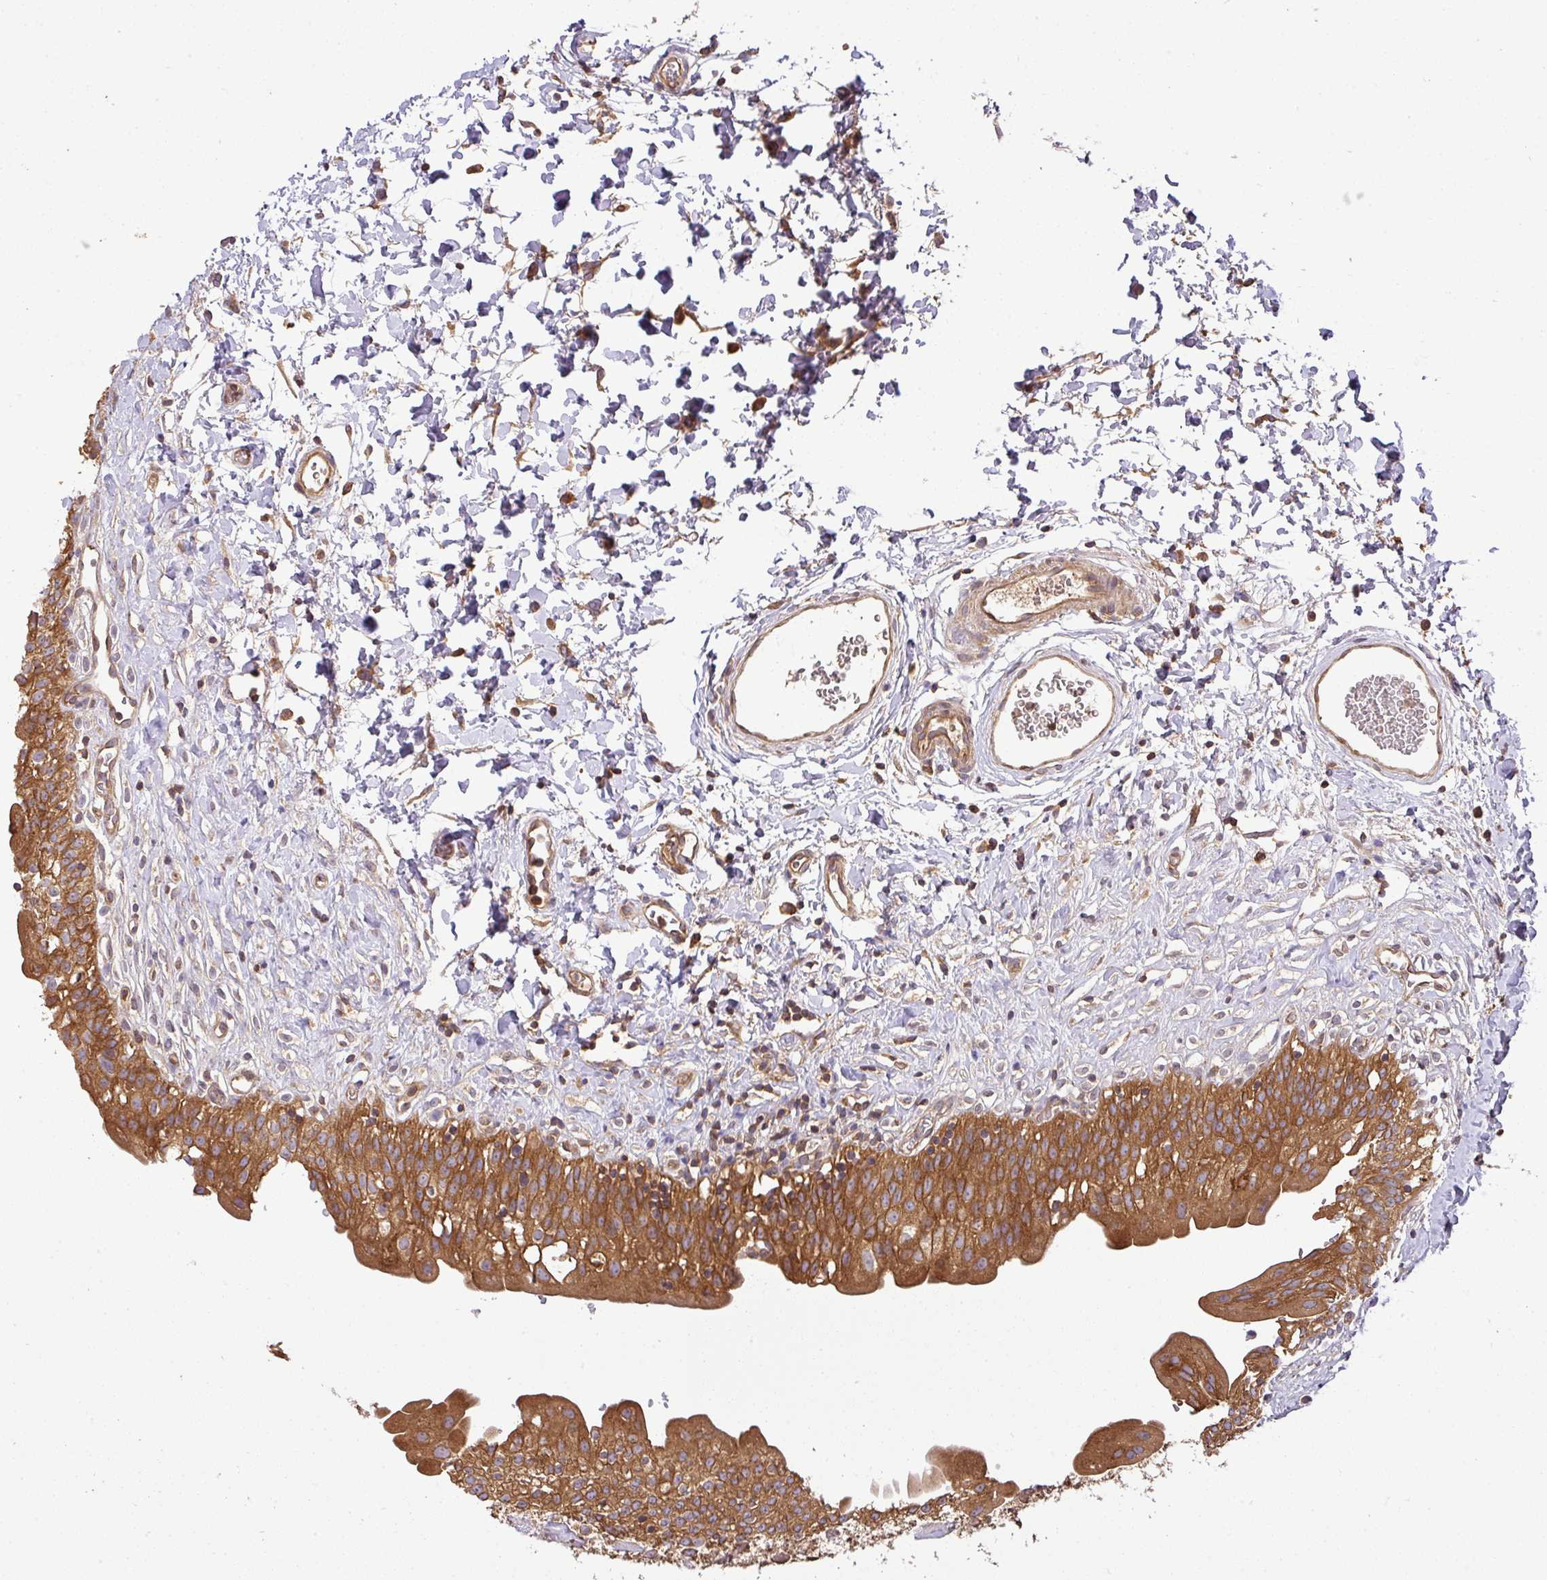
{"staining": {"intensity": "strong", "quantity": ">75%", "location": "cytoplasmic/membranous"}, "tissue": "urinary bladder", "cell_type": "Urothelial cells", "image_type": "normal", "snomed": [{"axis": "morphology", "description": "Normal tissue, NOS"}, {"axis": "topography", "description": "Urinary bladder"}], "caption": "IHC micrograph of normal urinary bladder: urinary bladder stained using immunohistochemistry (IHC) exhibits high levels of strong protein expression localized specifically in the cytoplasmic/membranous of urothelial cells, appearing as a cytoplasmic/membranous brown color.", "gene": "GSPT1", "patient": {"sex": "male", "age": 51}}